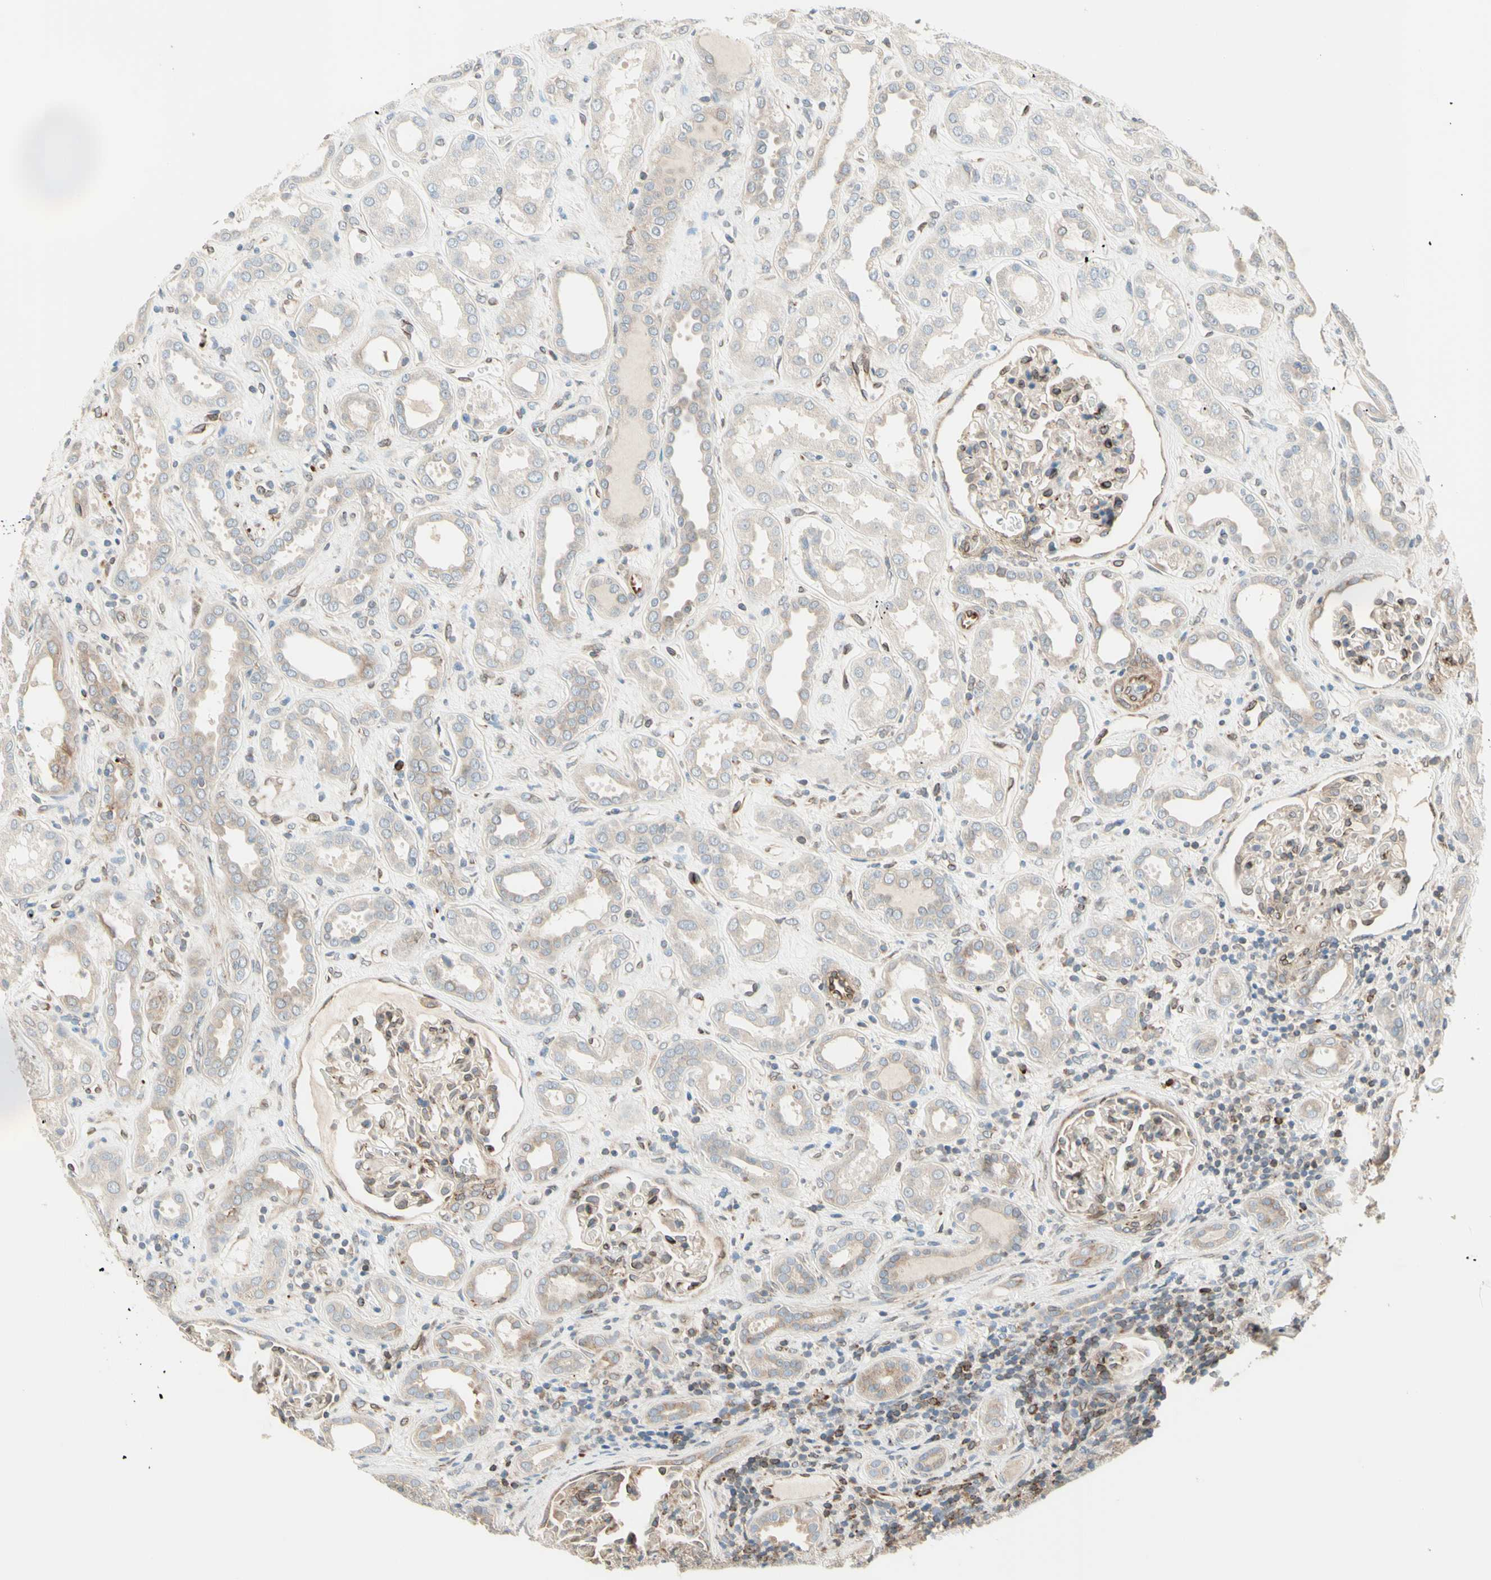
{"staining": {"intensity": "weak", "quantity": ">75%", "location": "cytoplasmic/membranous,nuclear"}, "tissue": "kidney", "cell_type": "Cells in glomeruli", "image_type": "normal", "snomed": [{"axis": "morphology", "description": "Normal tissue, NOS"}, {"axis": "topography", "description": "Kidney"}], "caption": "Immunohistochemical staining of normal human kidney shows >75% levels of weak cytoplasmic/membranous,nuclear protein staining in approximately >75% of cells in glomeruli.", "gene": "TRAF2", "patient": {"sex": "male", "age": 59}}